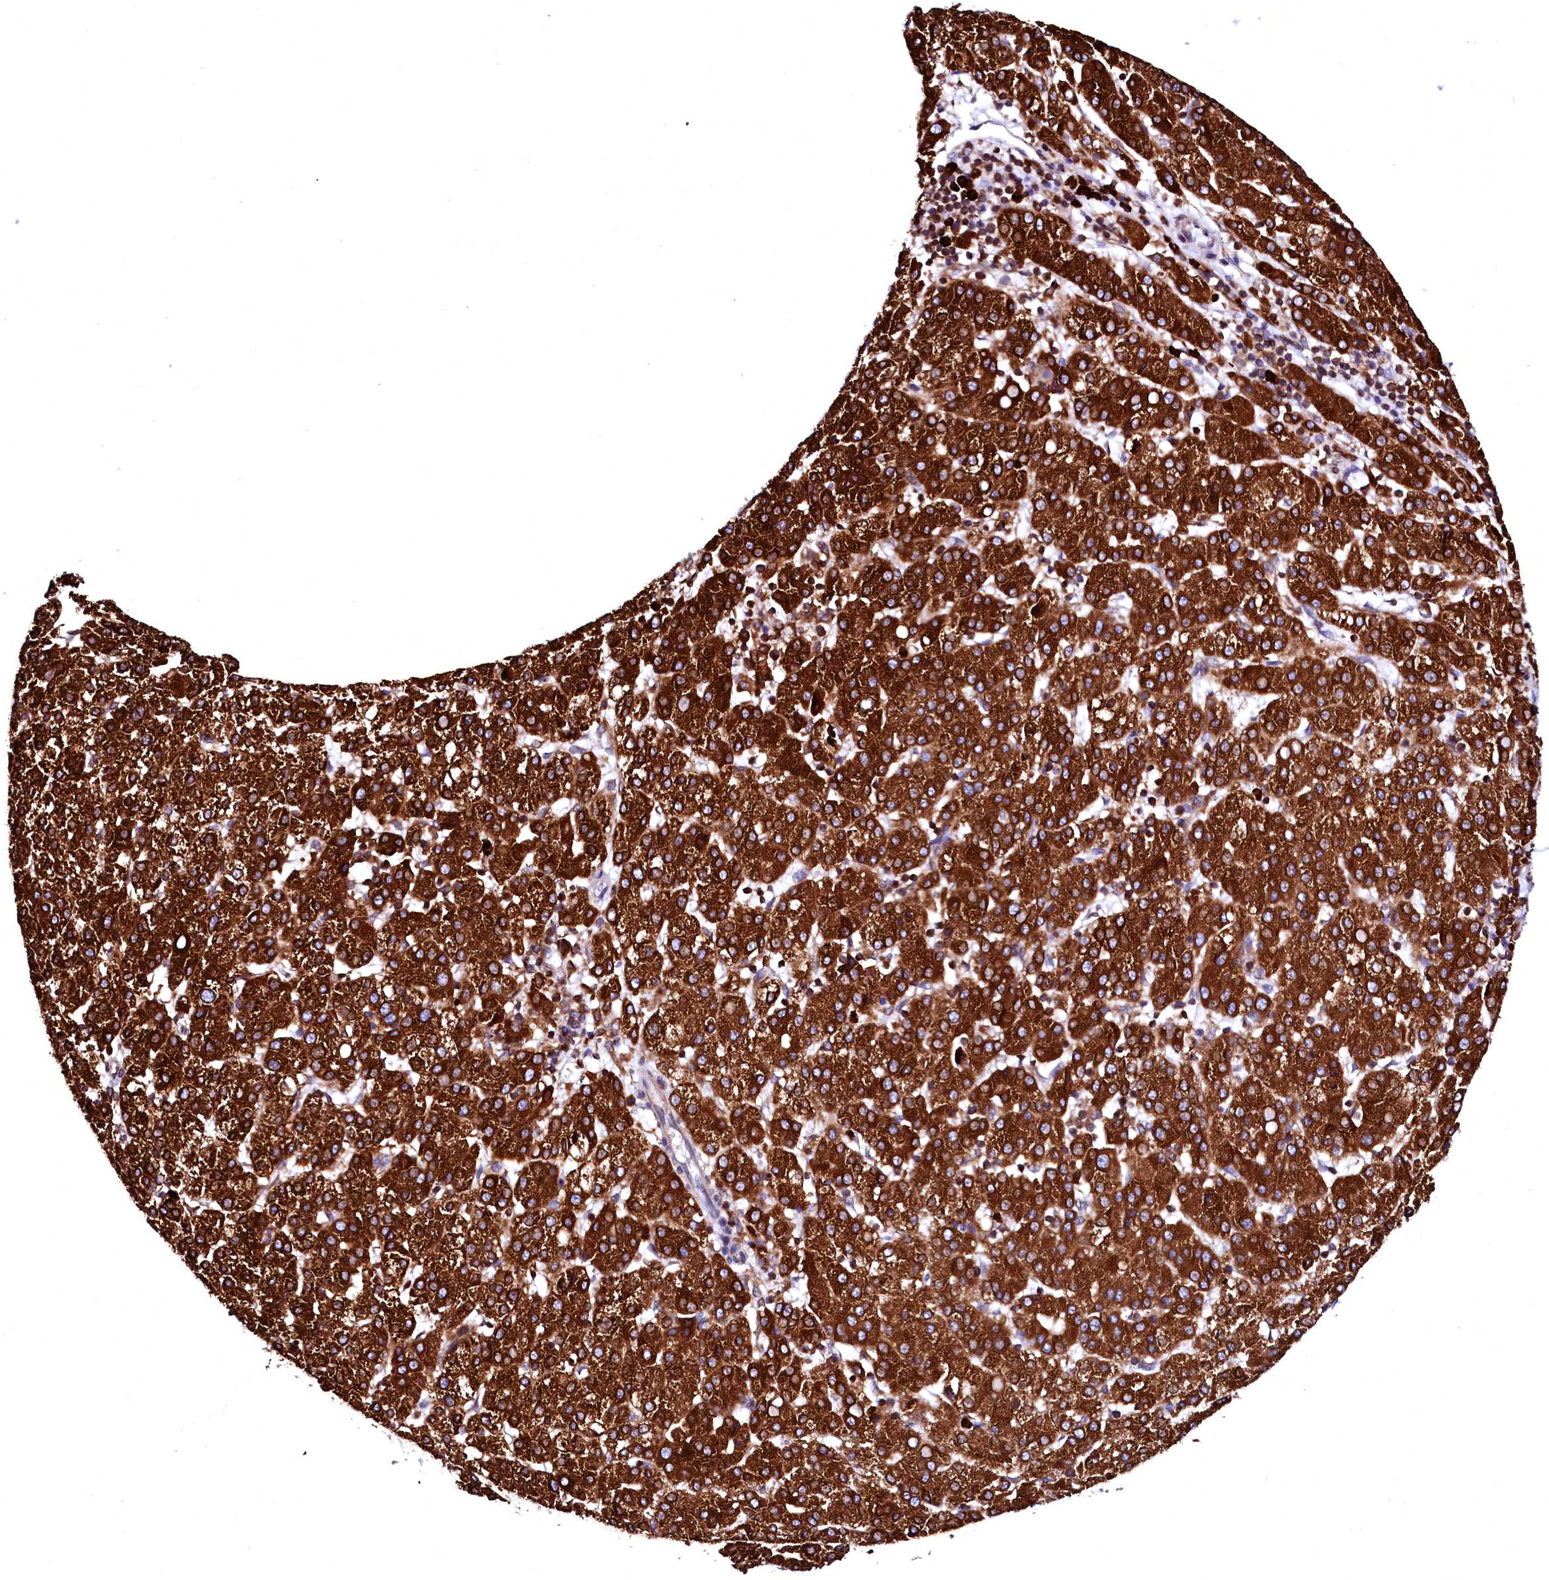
{"staining": {"intensity": "strong", "quantity": ">75%", "location": "cytoplasmic/membranous"}, "tissue": "liver cancer", "cell_type": "Tumor cells", "image_type": "cancer", "snomed": [{"axis": "morphology", "description": "Carcinoma, Hepatocellular, NOS"}, {"axis": "topography", "description": "Liver"}], "caption": "Tumor cells show high levels of strong cytoplasmic/membranous expression in about >75% of cells in liver hepatocellular carcinoma. Nuclei are stained in blue.", "gene": "DERL1", "patient": {"sex": "female", "age": 58}}